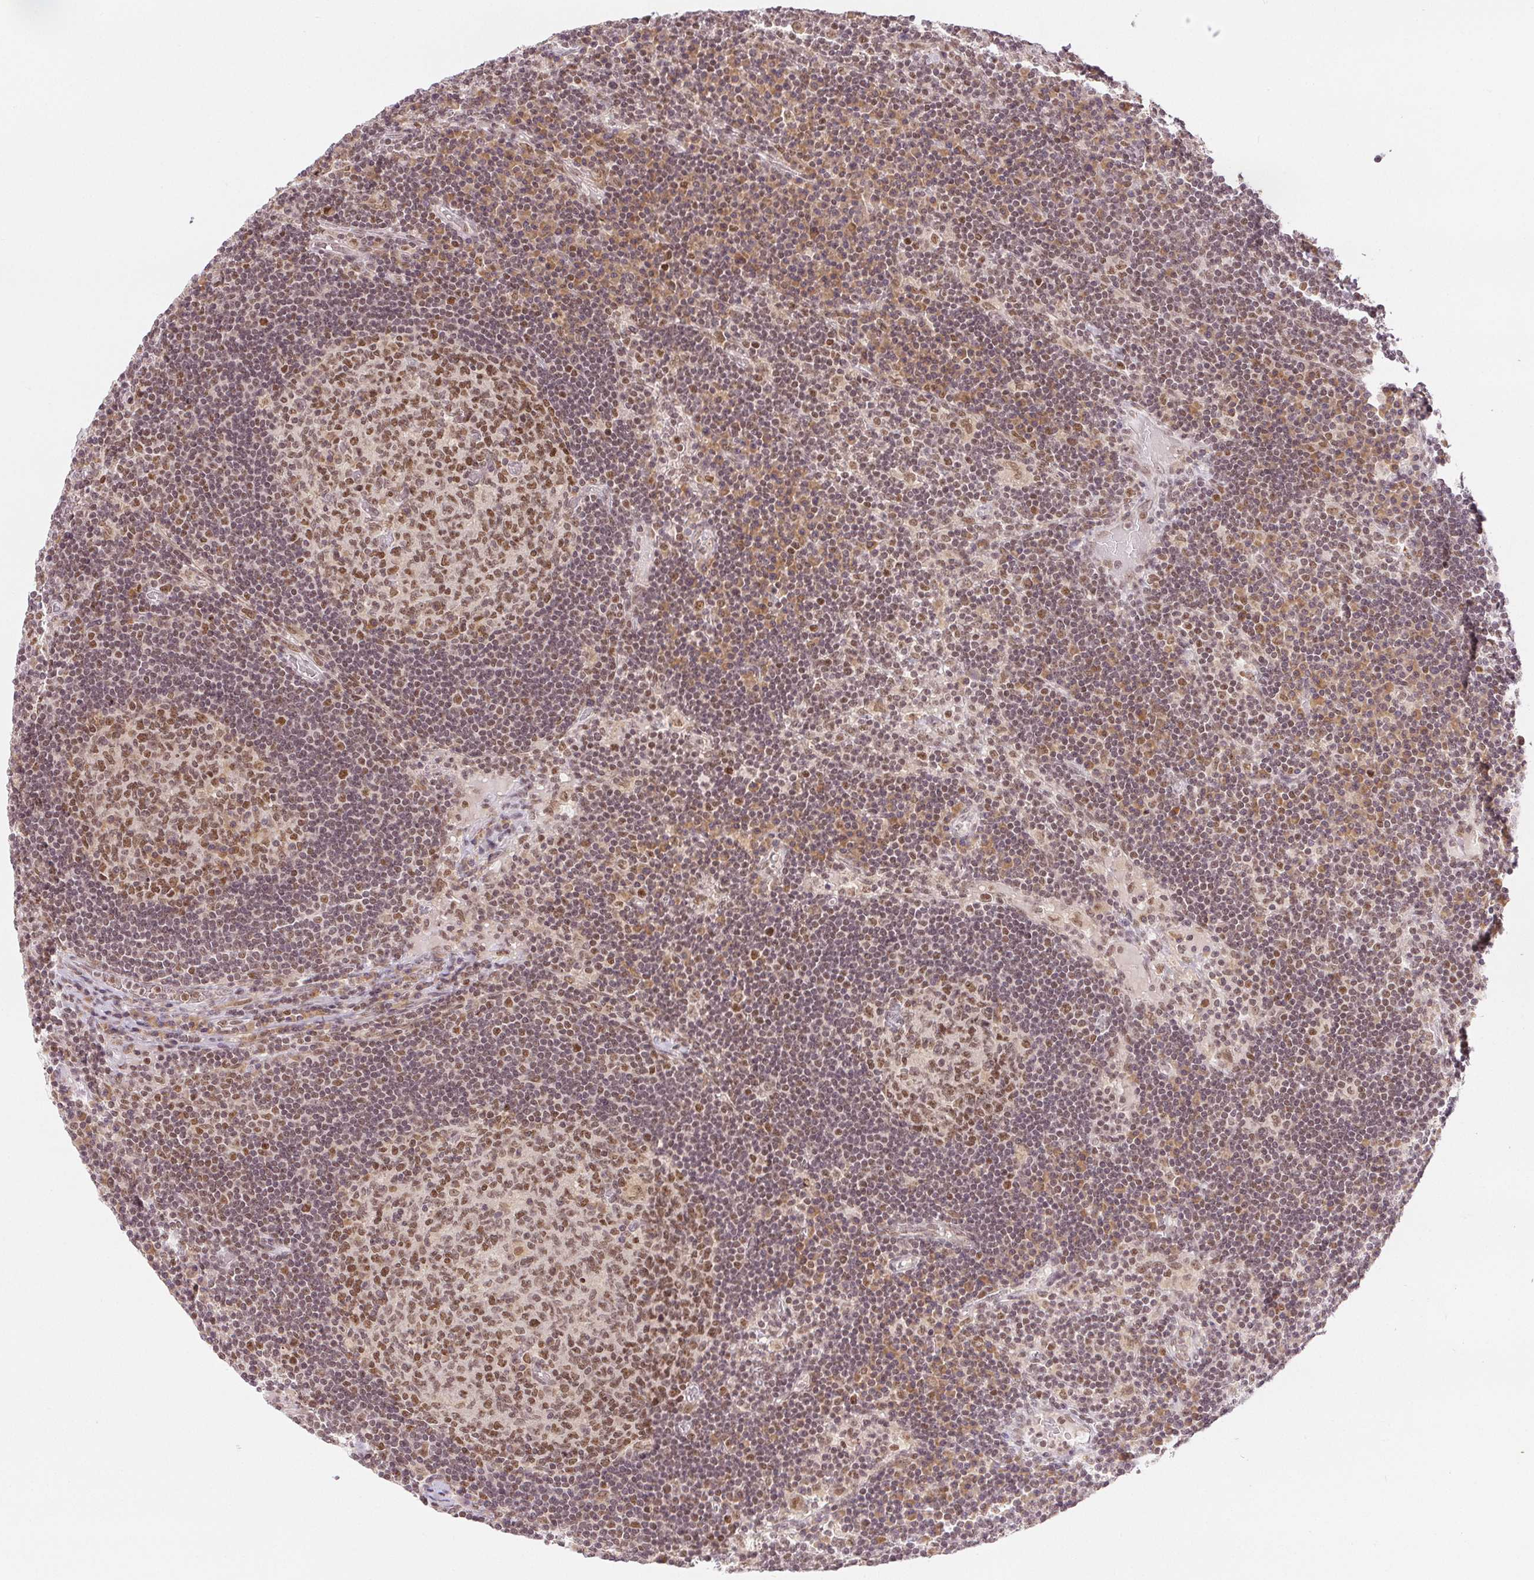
{"staining": {"intensity": "moderate", "quantity": ">75%", "location": "nuclear"}, "tissue": "lymph node", "cell_type": "Germinal center cells", "image_type": "normal", "snomed": [{"axis": "morphology", "description": "Normal tissue, NOS"}, {"axis": "topography", "description": "Lymph node"}], "caption": "Immunohistochemistry micrograph of benign human lymph node stained for a protein (brown), which demonstrates medium levels of moderate nuclear positivity in about >75% of germinal center cells.", "gene": "DEK", "patient": {"sex": "male", "age": 67}}